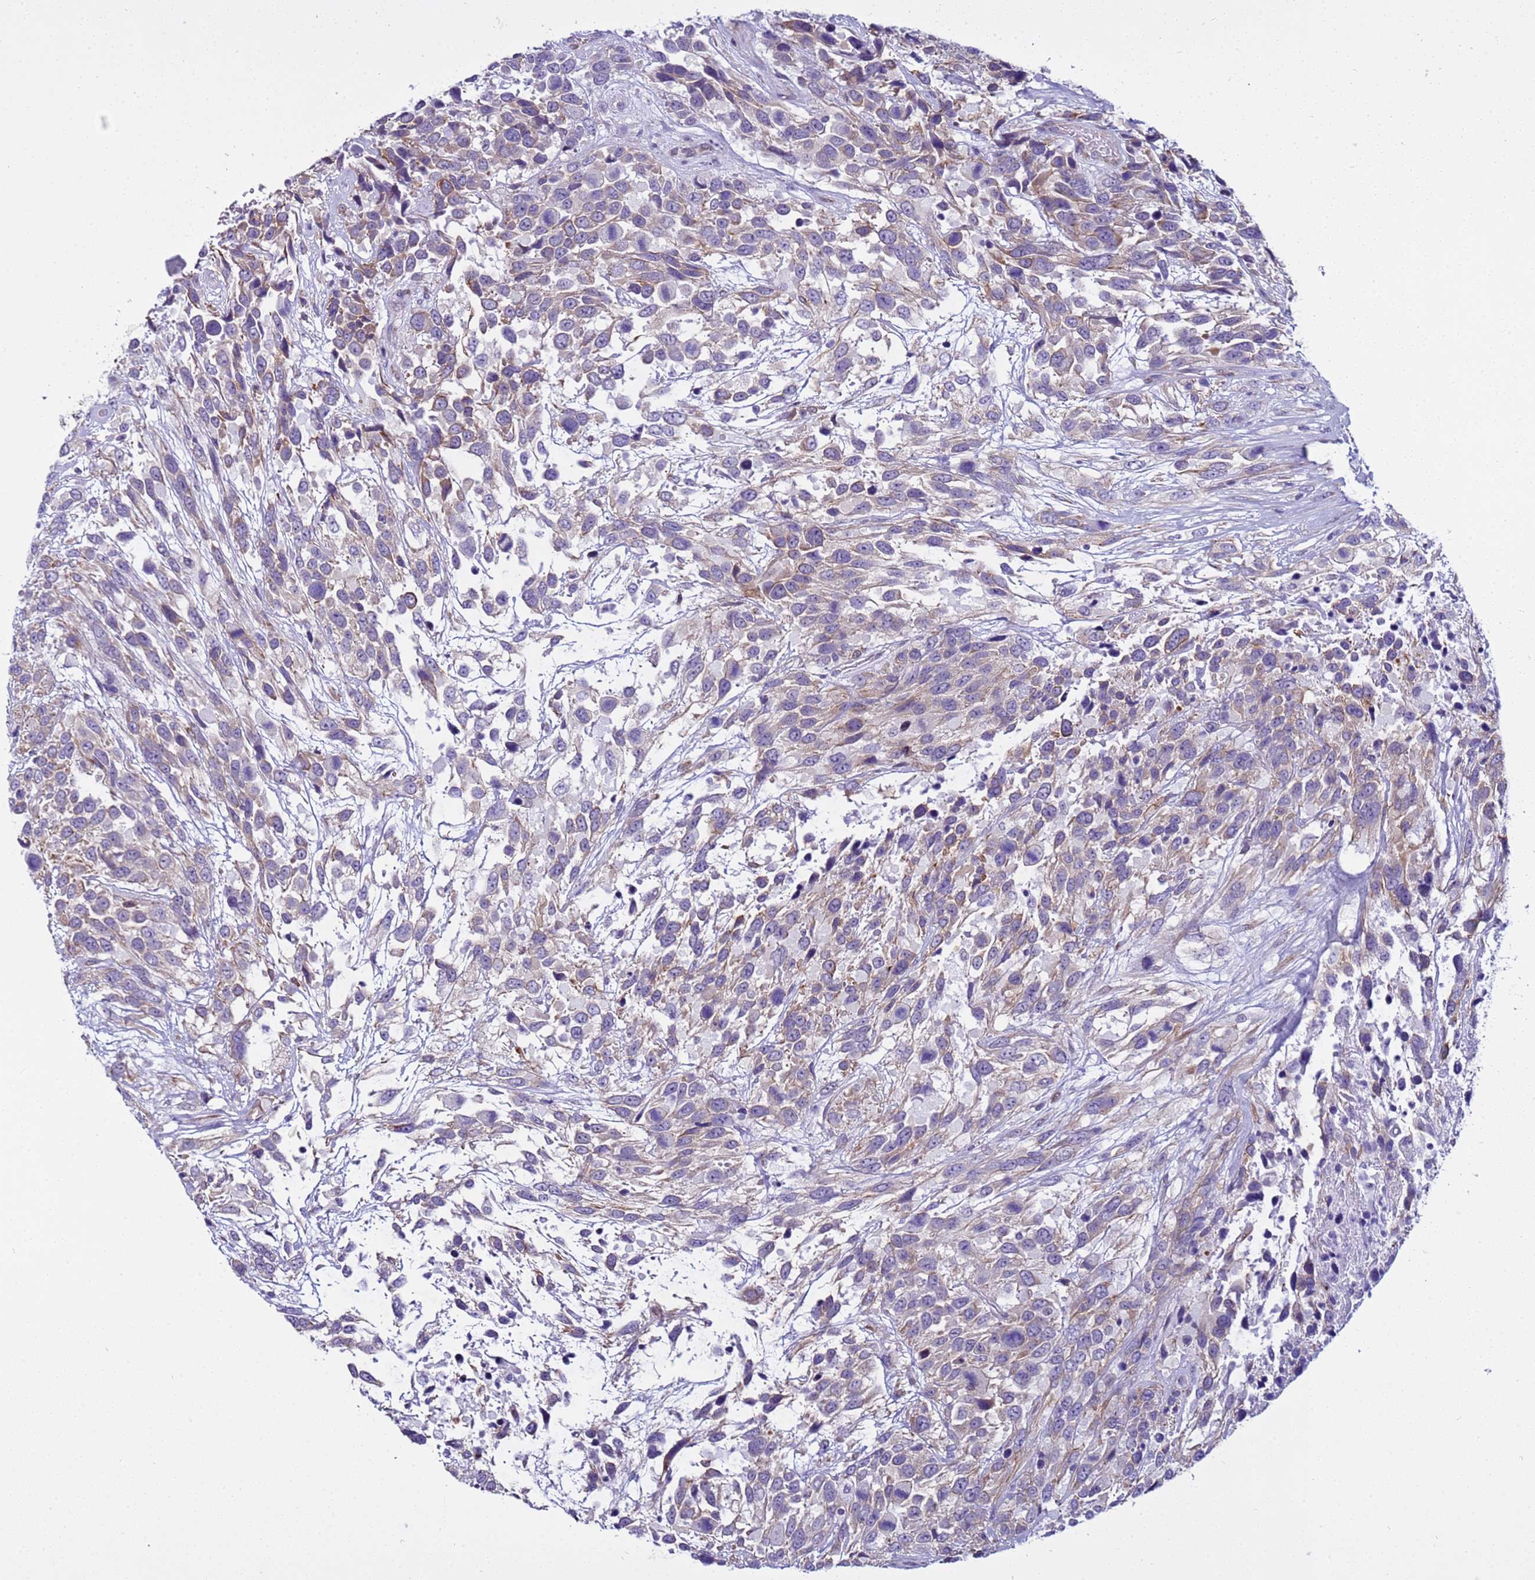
{"staining": {"intensity": "moderate", "quantity": "<25%", "location": "cytoplasmic/membranous"}, "tissue": "urothelial cancer", "cell_type": "Tumor cells", "image_type": "cancer", "snomed": [{"axis": "morphology", "description": "Urothelial carcinoma, High grade"}, {"axis": "topography", "description": "Urinary bladder"}], "caption": "Protein expression analysis of human urothelial cancer reveals moderate cytoplasmic/membranous staining in about <25% of tumor cells. (DAB IHC, brown staining for protein, blue staining for nuclei).", "gene": "LRRC10B", "patient": {"sex": "female", "age": 70}}